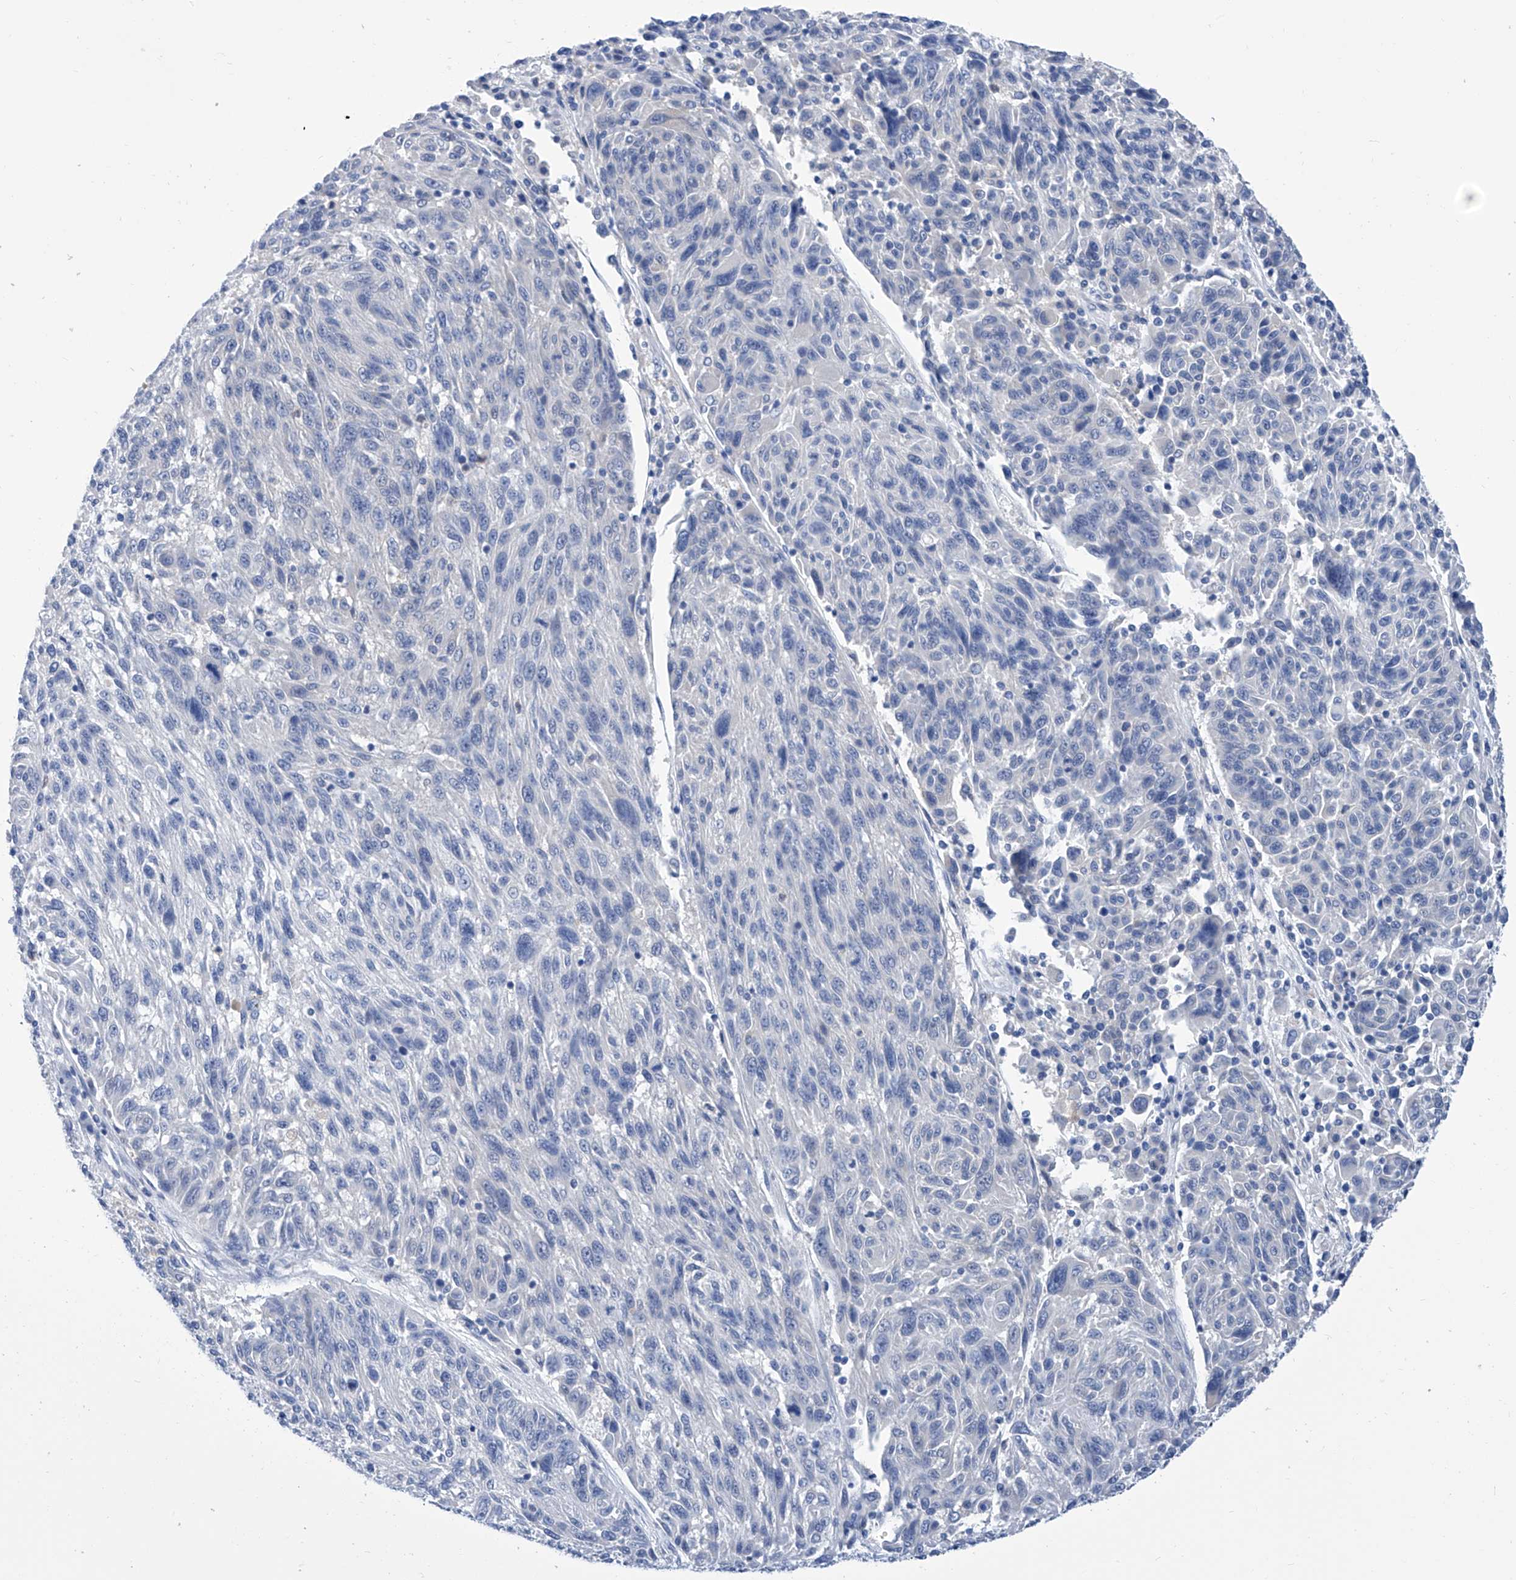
{"staining": {"intensity": "negative", "quantity": "none", "location": "none"}, "tissue": "melanoma", "cell_type": "Tumor cells", "image_type": "cancer", "snomed": [{"axis": "morphology", "description": "Malignant melanoma, NOS"}, {"axis": "topography", "description": "Skin"}], "caption": "The photomicrograph exhibits no staining of tumor cells in melanoma. (DAB (3,3'-diaminobenzidine) immunohistochemistry (IHC) visualized using brightfield microscopy, high magnification).", "gene": "IMPA2", "patient": {"sex": "male", "age": 53}}